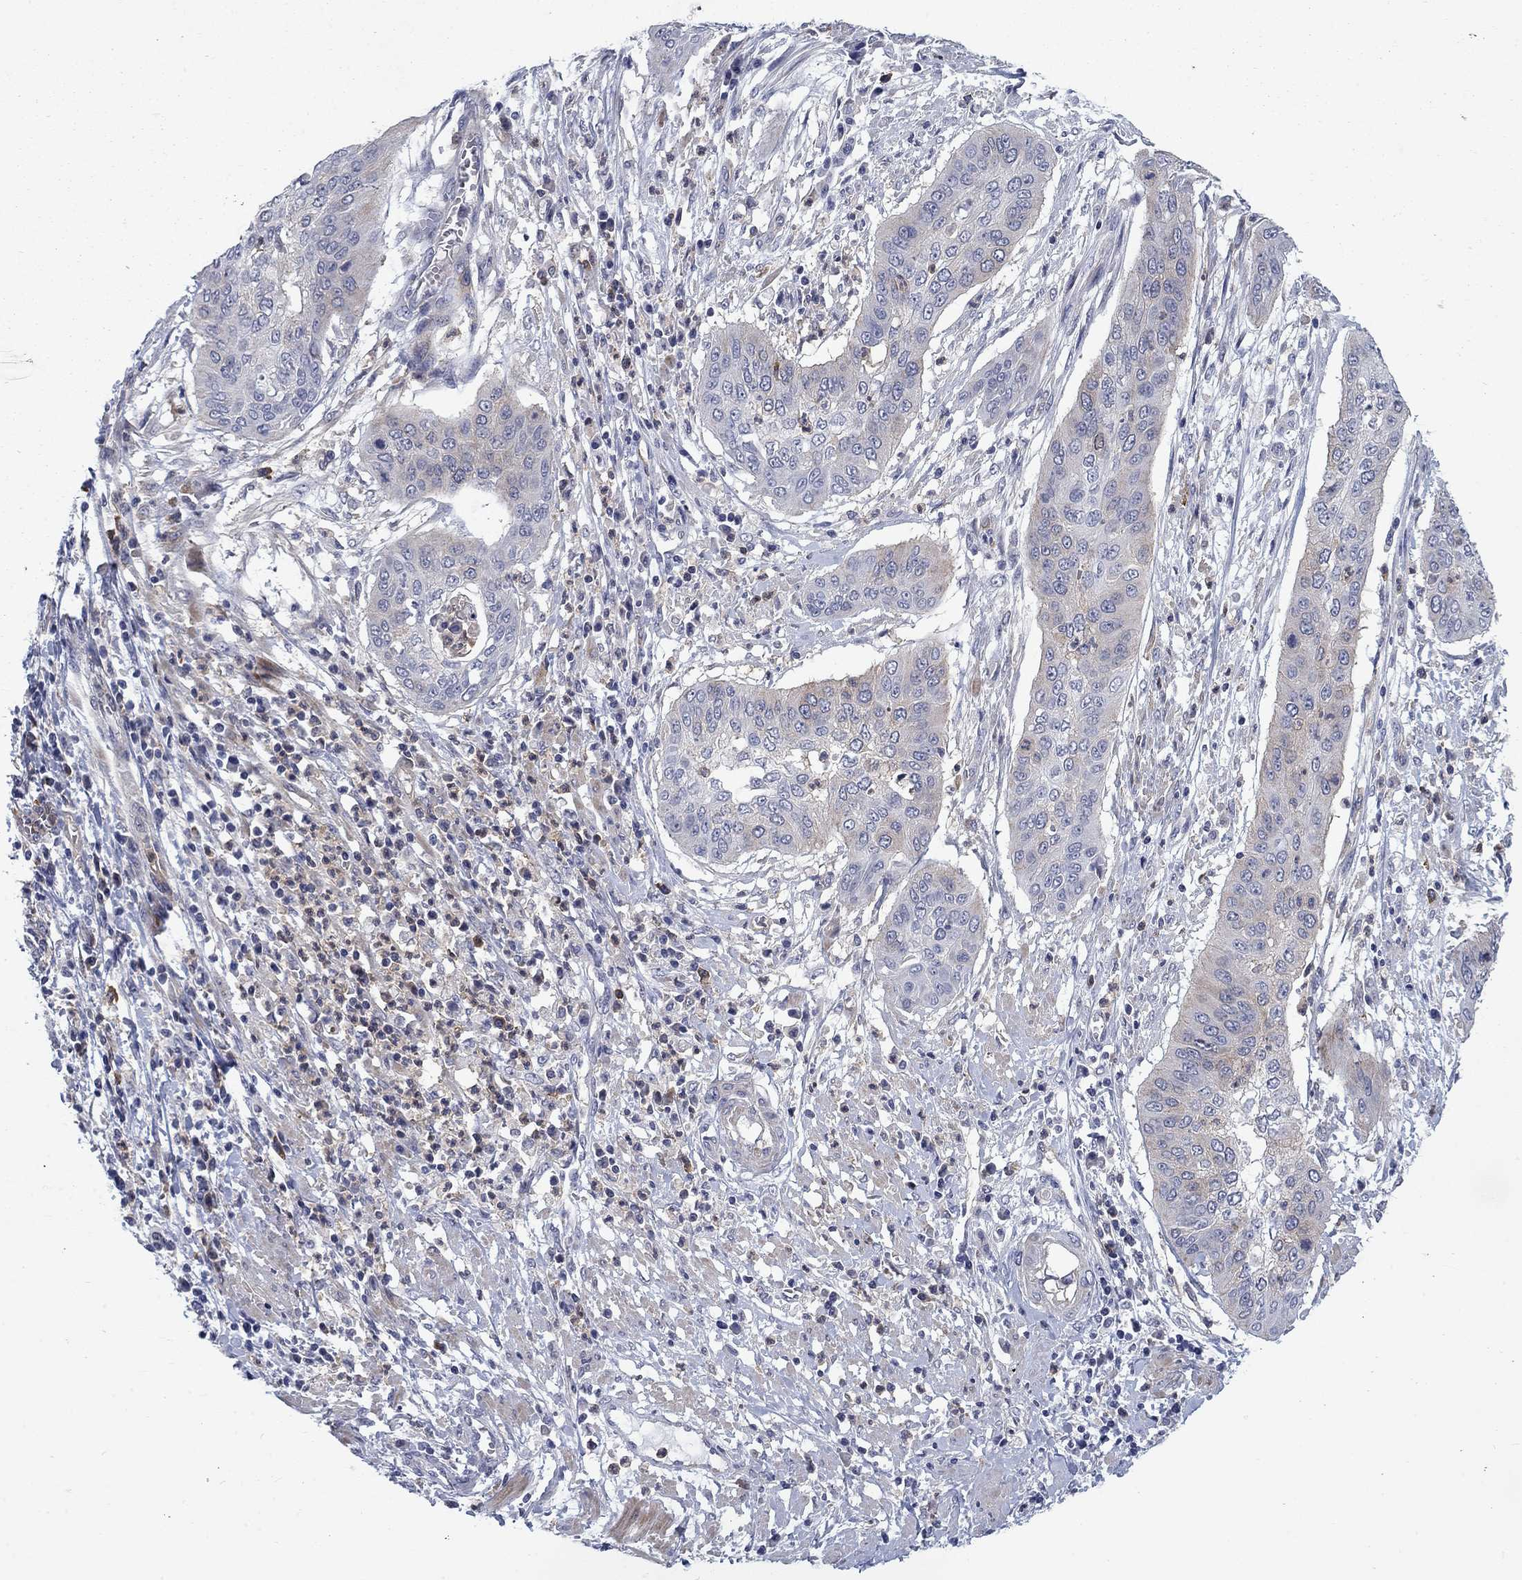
{"staining": {"intensity": "negative", "quantity": "none", "location": "none"}, "tissue": "cervical cancer", "cell_type": "Tumor cells", "image_type": "cancer", "snomed": [{"axis": "morphology", "description": "Squamous cell carcinoma, NOS"}, {"axis": "topography", "description": "Cervix"}], "caption": "Immunohistochemistry (IHC) of human squamous cell carcinoma (cervical) displays no positivity in tumor cells.", "gene": "KIF15", "patient": {"sex": "female", "age": 39}}